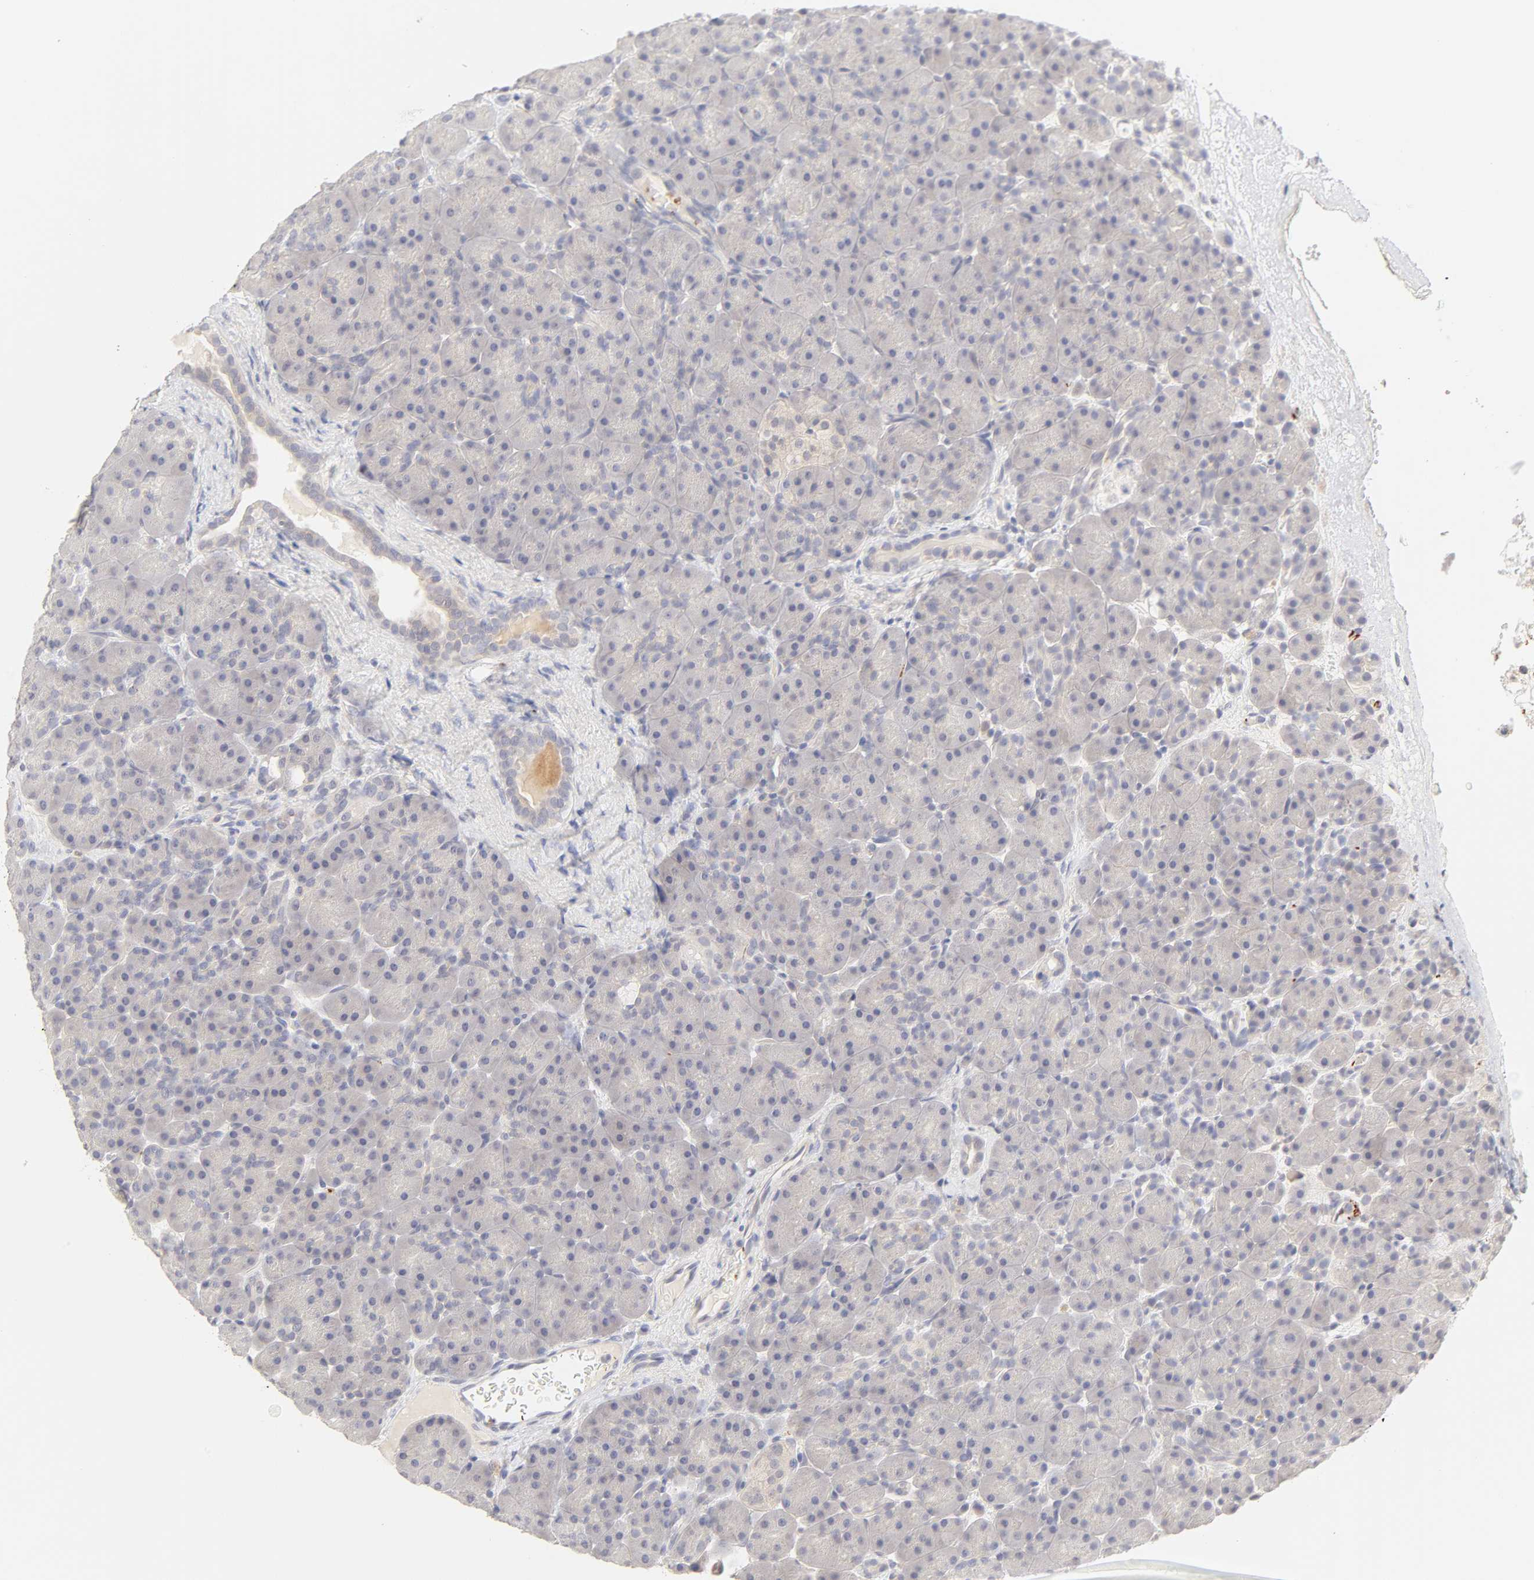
{"staining": {"intensity": "weak", "quantity": "<25%", "location": "cytoplasmic/membranous"}, "tissue": "pancreas", "cell_type": "Exocrine glandular cells", "image_type": "normal", "snomed": [{"axis": "morphology", "description": "Normal tissue, NOS"}, {"axis": "topography", "description": "Pancreas"}], "caption": "IHC photomicrograph of unremarkable pancreas: pancreas stained with DAB exhibits no significant protein expression in exocrine glandular cells. (Brightfield microscopy of DAB immunohistochemistry (IHC) at high magnification).", "gene": "CYP4B1", "patient": {"sex": "male", "age": 66}}